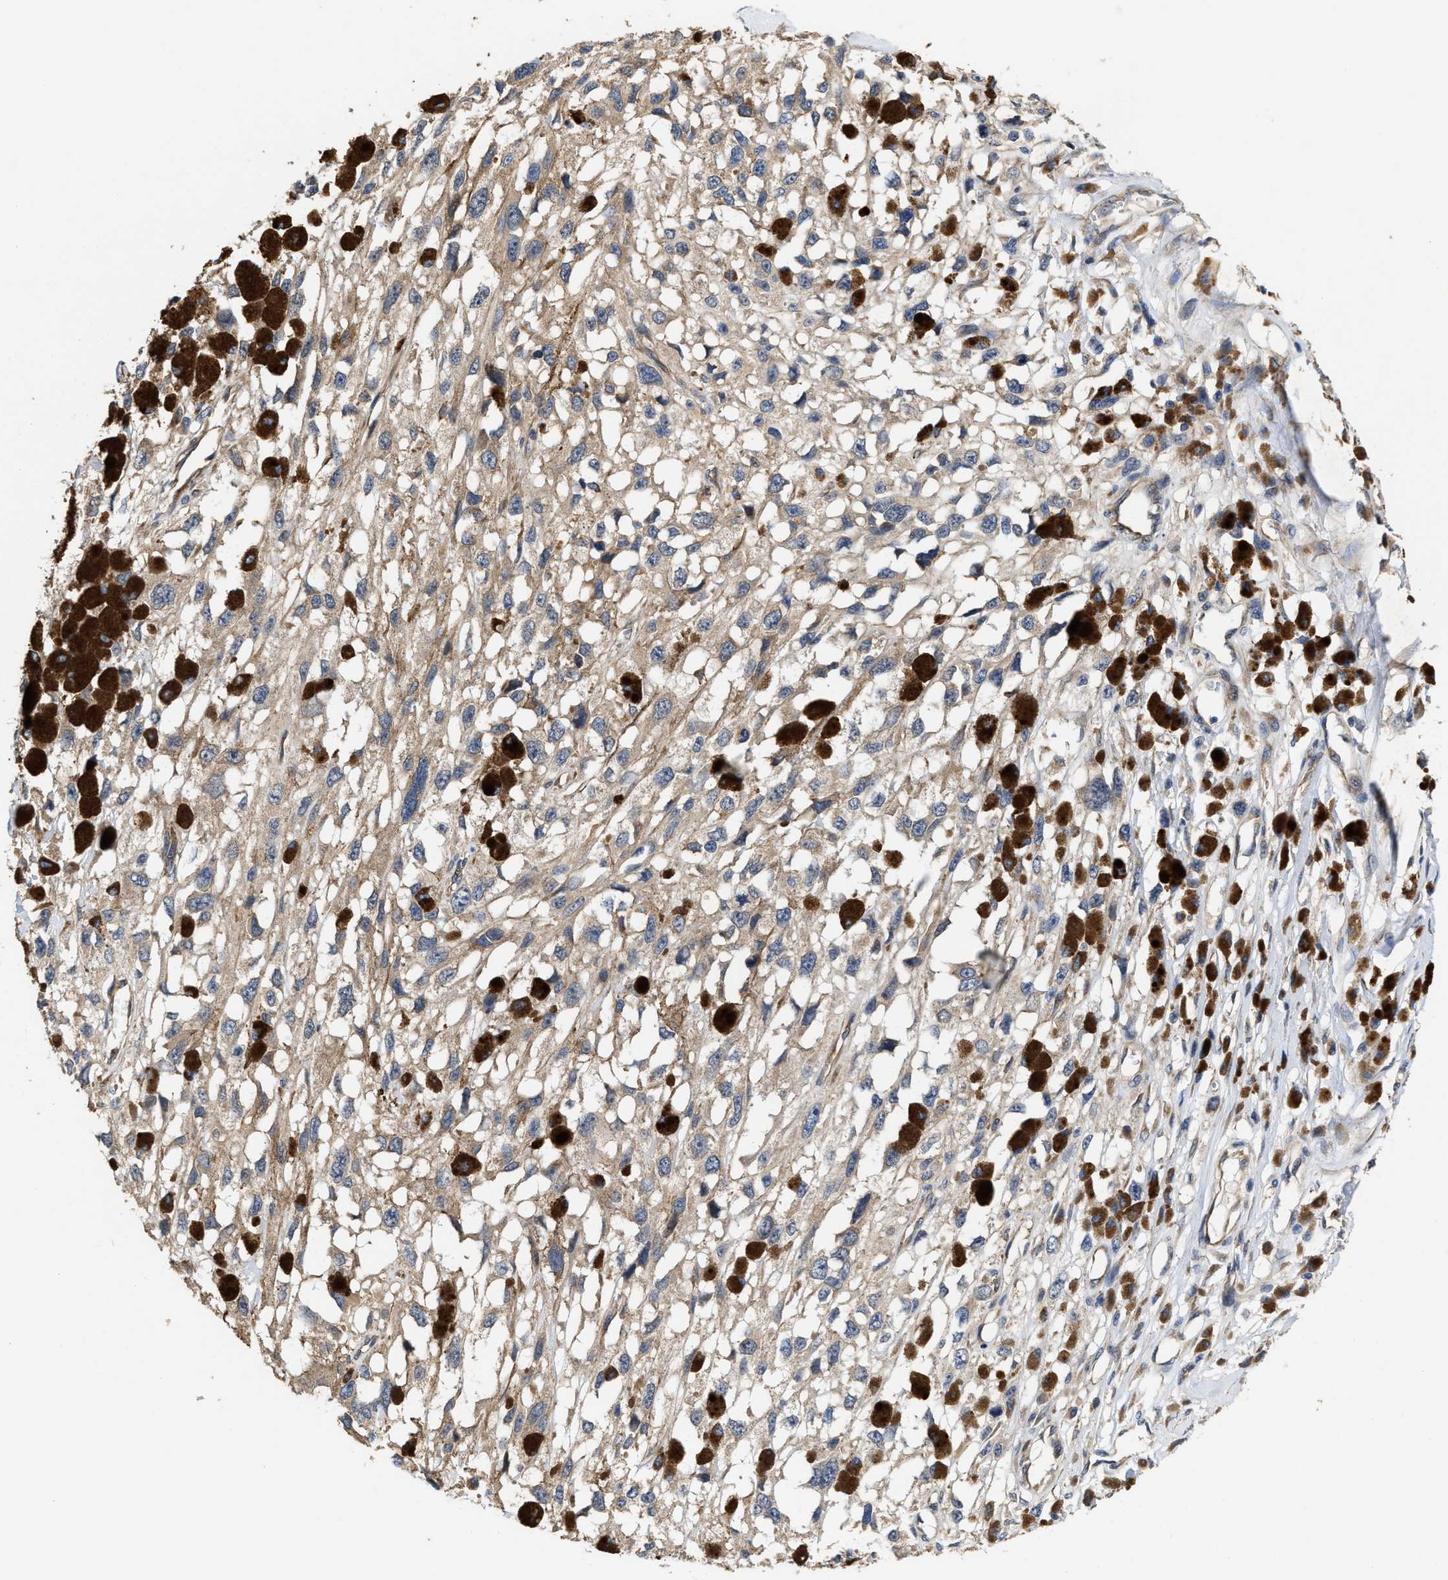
{"staining": {"intensity": "weak", "quantity": ">75%", "location": "cytoplasmic/membranous"}, "tissue": "melanoma", "cell_type": "Tumor cells", "image_type": "cancer", "snomed": [{"axis": "morphology", "description": "Malignant melanoma, Metastatic site"}, {"axis": "topography", "description": "Lymph node"}], "caption": "IHC micrograph of neoplastic tissue: human melanoma stained using IHC displays low levels of weak protein expression localized specifically in the cytoplasmic/membranous of tumor cells, appearing as a cytoplasmic/membranous brown color.", "gene": "TRAF6", "patient": {"sex": "male", "age": 59}}